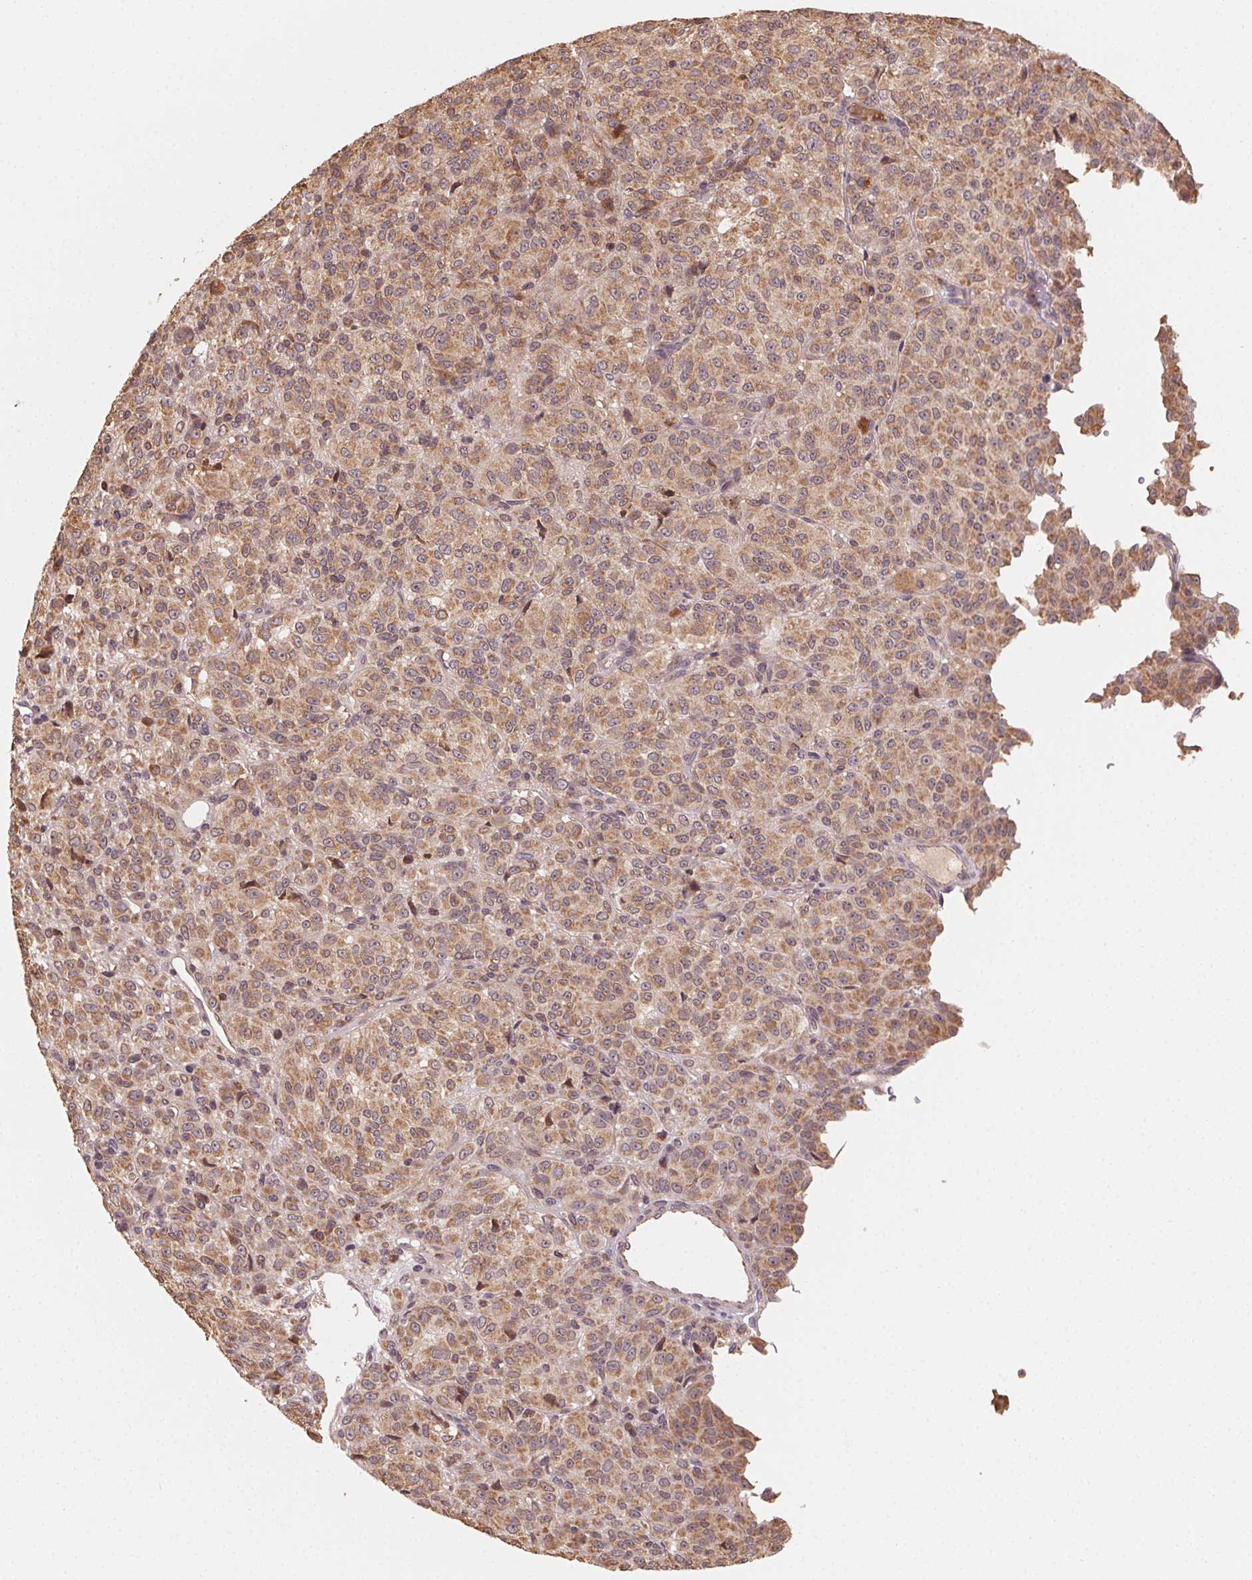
{"staining": {"intensity": "moderate", "quantity": ">75%", "location": "cytoplasmic/membranous"}, "tissue": "melanoma", "cell_type": "Tumor cells", "image_type": "cancer", "snomed": [{"axis": "morphology", "description": "Malignant melanoma, Metastatic site"}, {"axis": "topography", "description": "Brain"}], "caption": "The image reveals a brown stain indicating the presence of a protein in the cytoplasmic/membranous of tumor cells in melanoma. (DAB IHC, brown staining for protein, blue staining for nuclei).", "gene": "WBP2", "patient": {"sex": "female", "age": 56}}